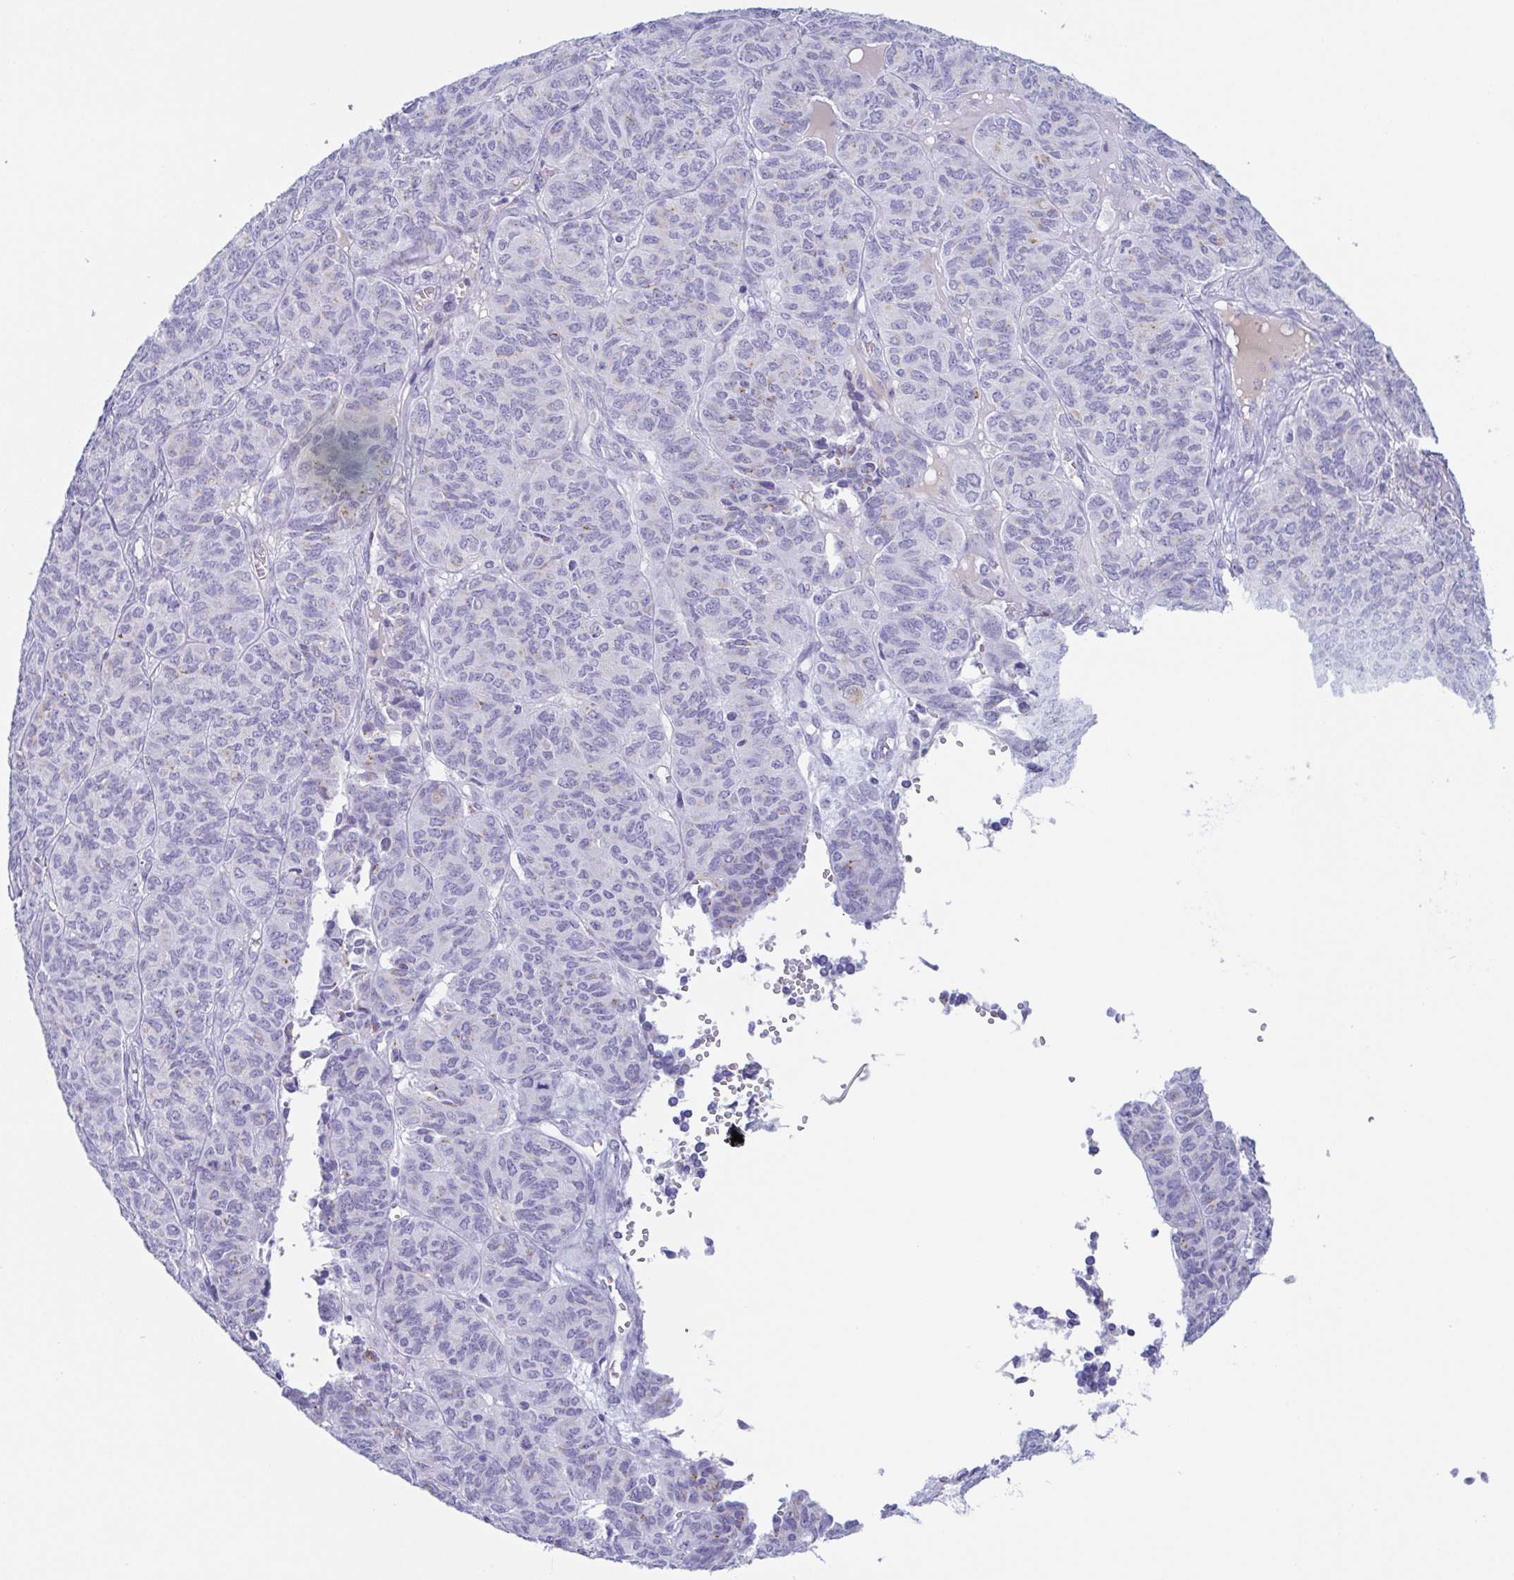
{"staining": {"intensity": "weak", "quantity": "25%-75%", "location": "cytoplasmic/membranous"}, "tissue": "ovarian cancer", "cell_type": "Tumor cells", "image_type": "cancer", "snomed": [{"axis": "morphology", "description": "Carcinoma, endometroid"}, {"axis": "topography", "description": "Ovary"}], "caption": "Ovarian cancer tissue displays weak cytoplasmic/membranous expression in approximately 25%-75% of tumor cells, visualized by immunohistochemistry.", "gene": "LDLRAD1", "patient": {"sex": "female", "age": 80}}